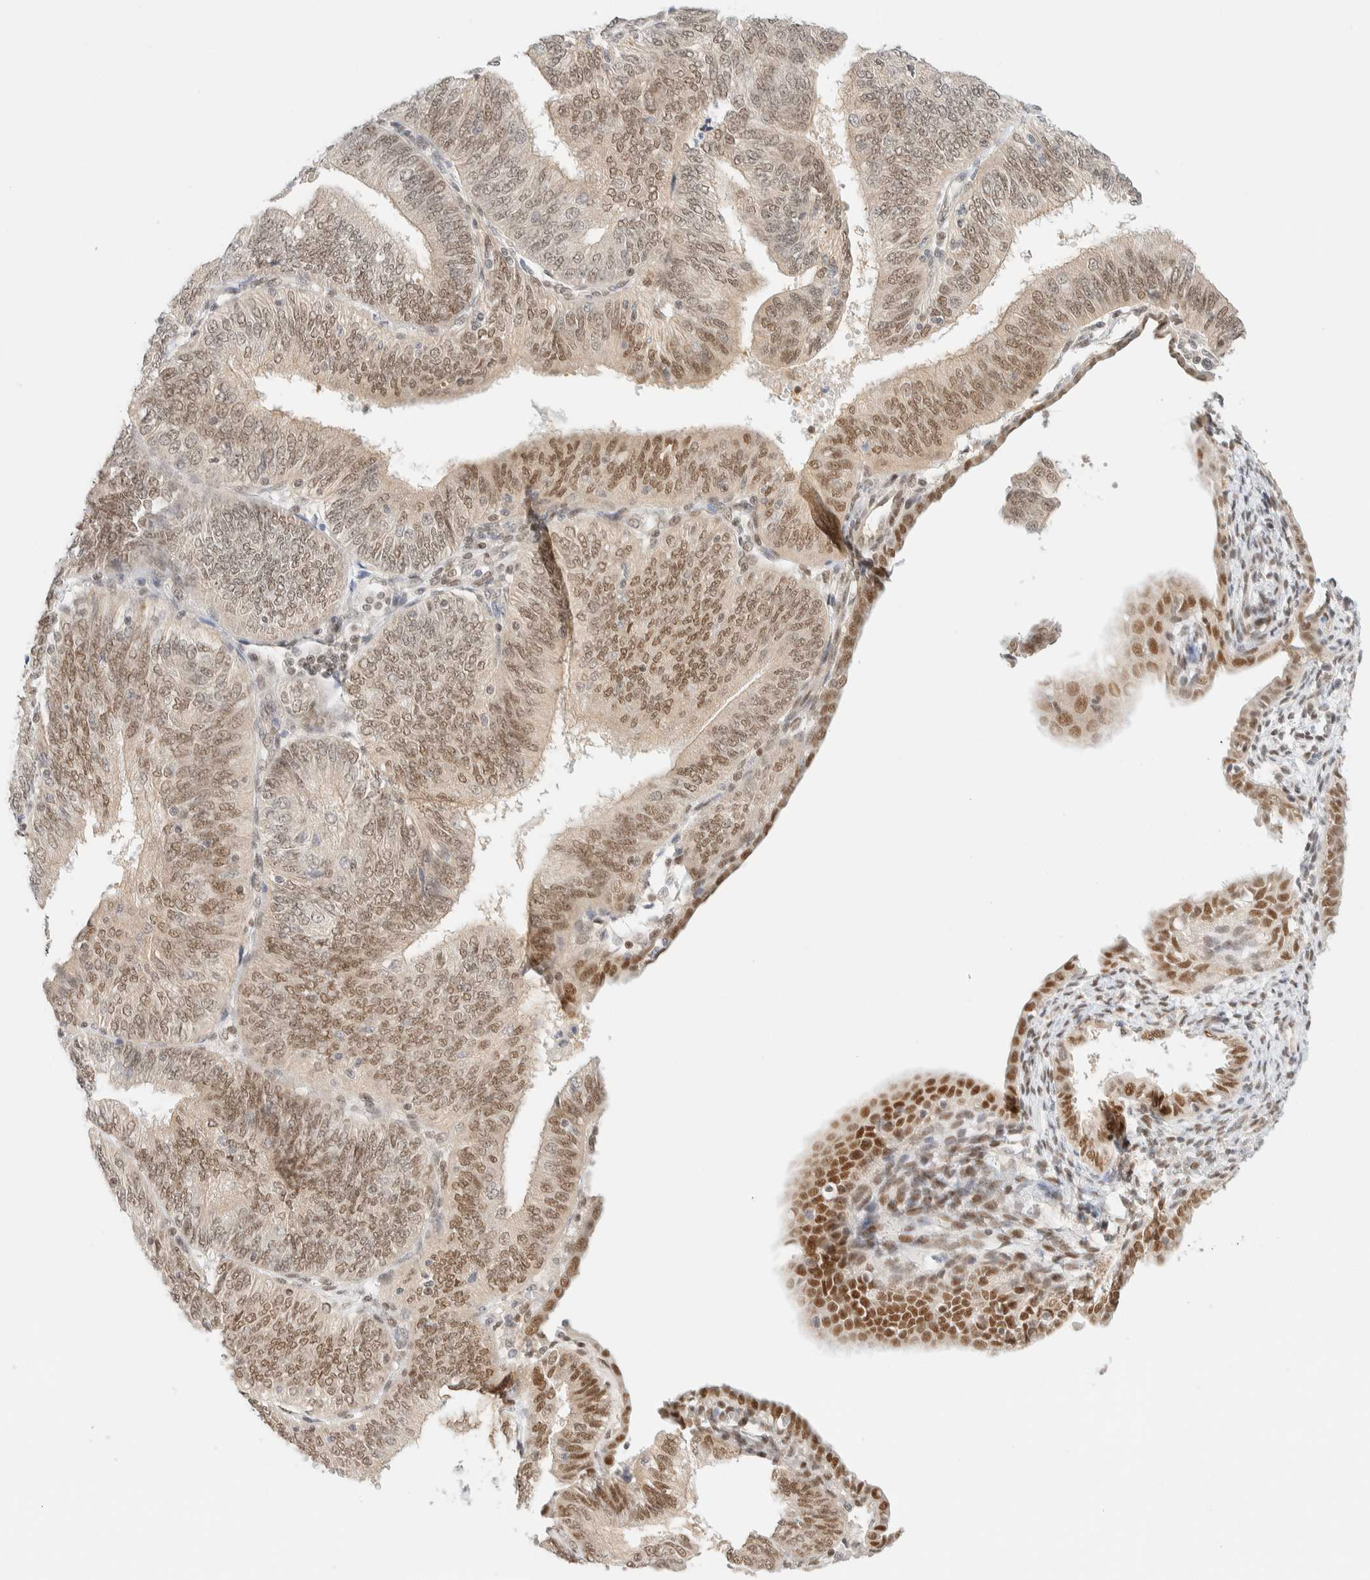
{"staining": {"intensity": "moderate", "quantity": "25%-75%", "location": "nuclear"}, "tissue": "endometrial cancer", "cell_type": "Tumor cells", "image_type": "cancer", "snomed": [{"axis": "morphology", "description": "Adenocarcinoma, NOS"}, {"axis": "topography", "description": "Endometrium"}], "caption": "IHC of human endometrial cancer exhibits medium levels of moderate nuclear staining in about 25%-75% of tumor cells.", "gene": "PYGO2", "patient": {"sex": "female", "age": 58}}